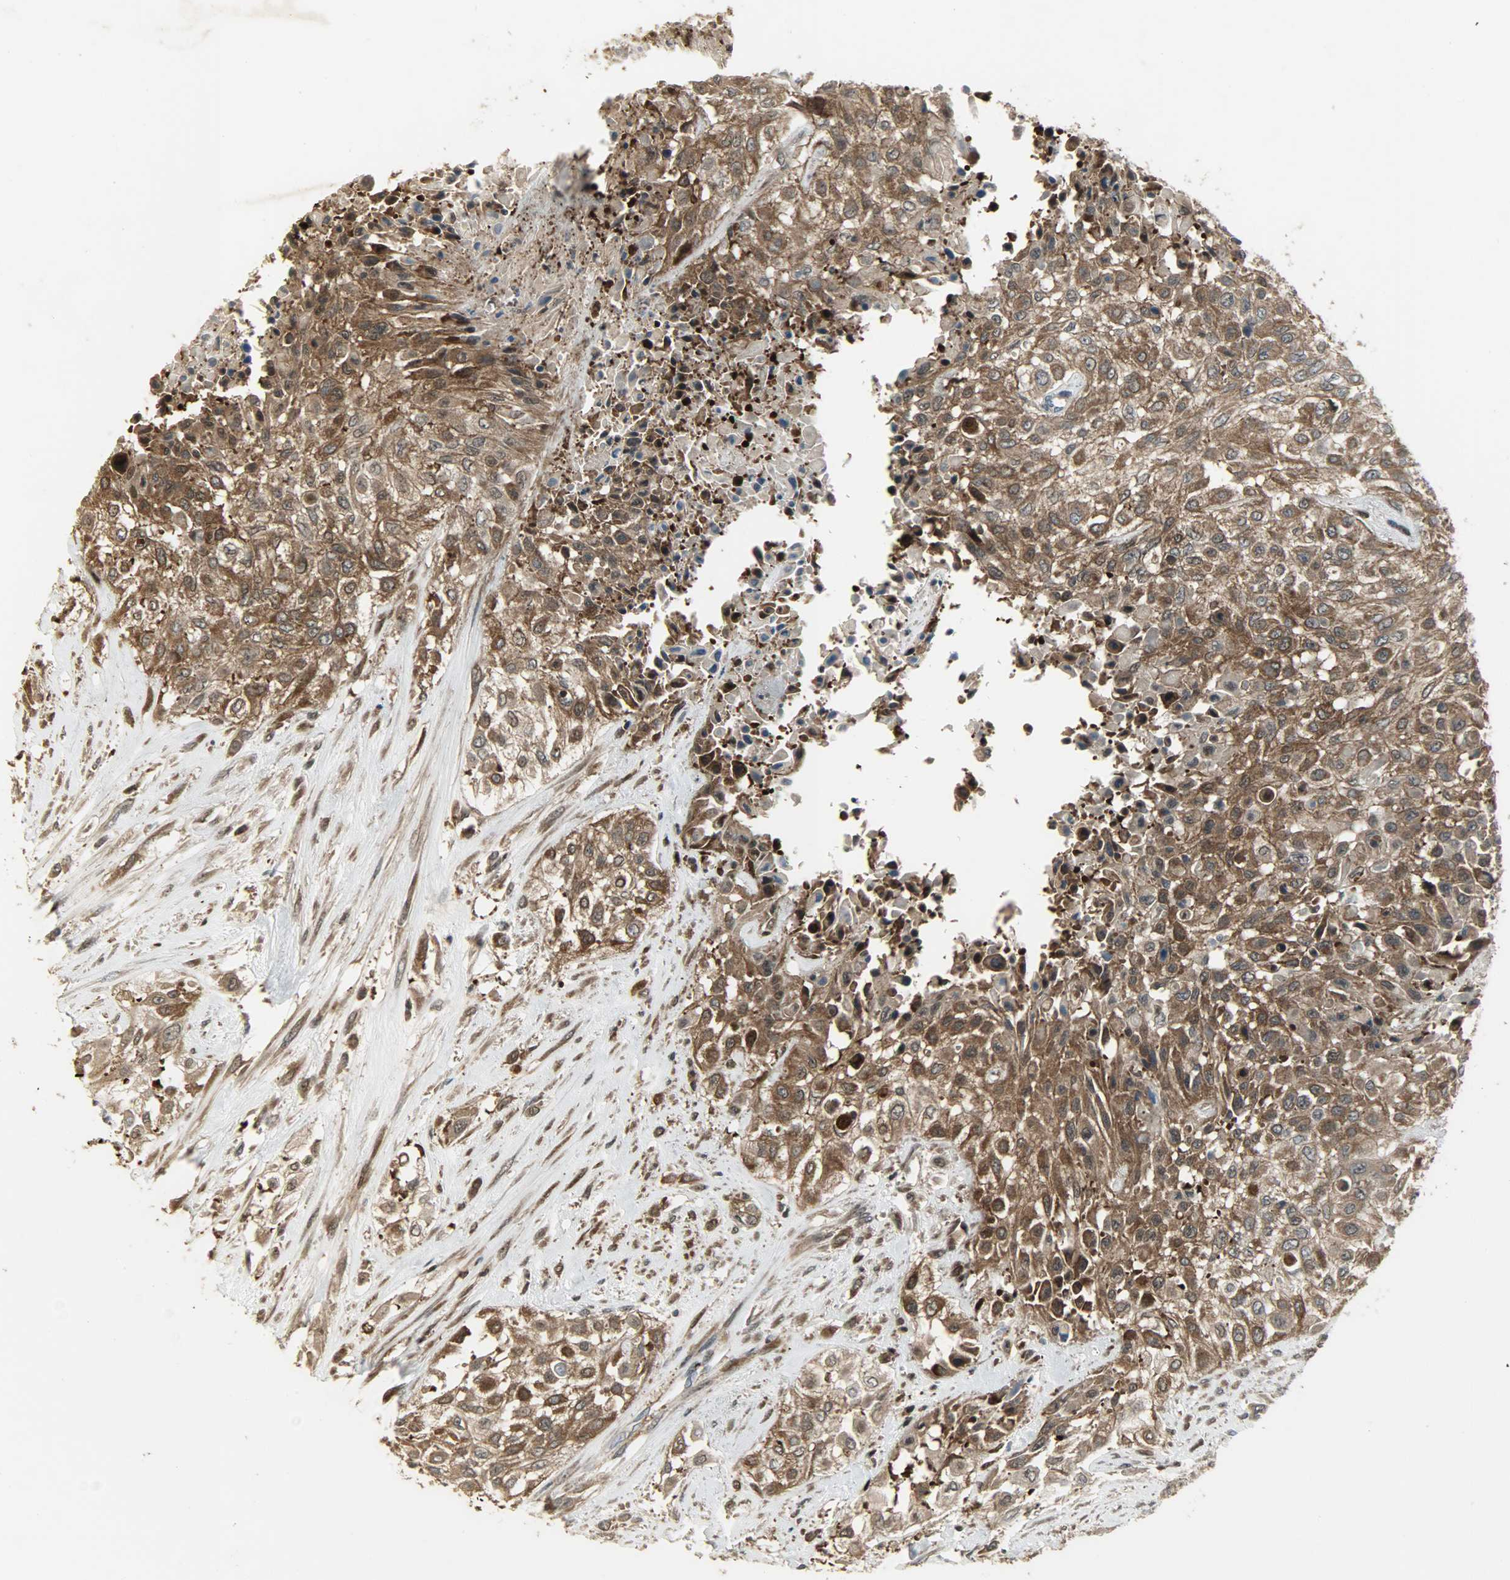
{"staining": {"intensity": "strong", "quantity": ">75%", "location": "cytoplasmic/membranous,nuclear"}, "tissue": "urothelial cancer", "cell_type": "Tumor cells", "image_type": "cancer", "snomed": [{"axis": "morphology", "description": "Urothelial carcinoma, High grade"}, {"axis": "topography", "description": "Urinary bladder"}], "caption": "High-magnification brightfield microscopy of high-grade urothelial carcinoma stained with DAB (brown) and counterstained with hematoxylin (blue). tumor cells exhibit strong cytoplasmic/membranous and nuclear expression is appreciated in about>75% of cells.", "gene": "AMT", "patient": {"sex": "male", "age": 57}}